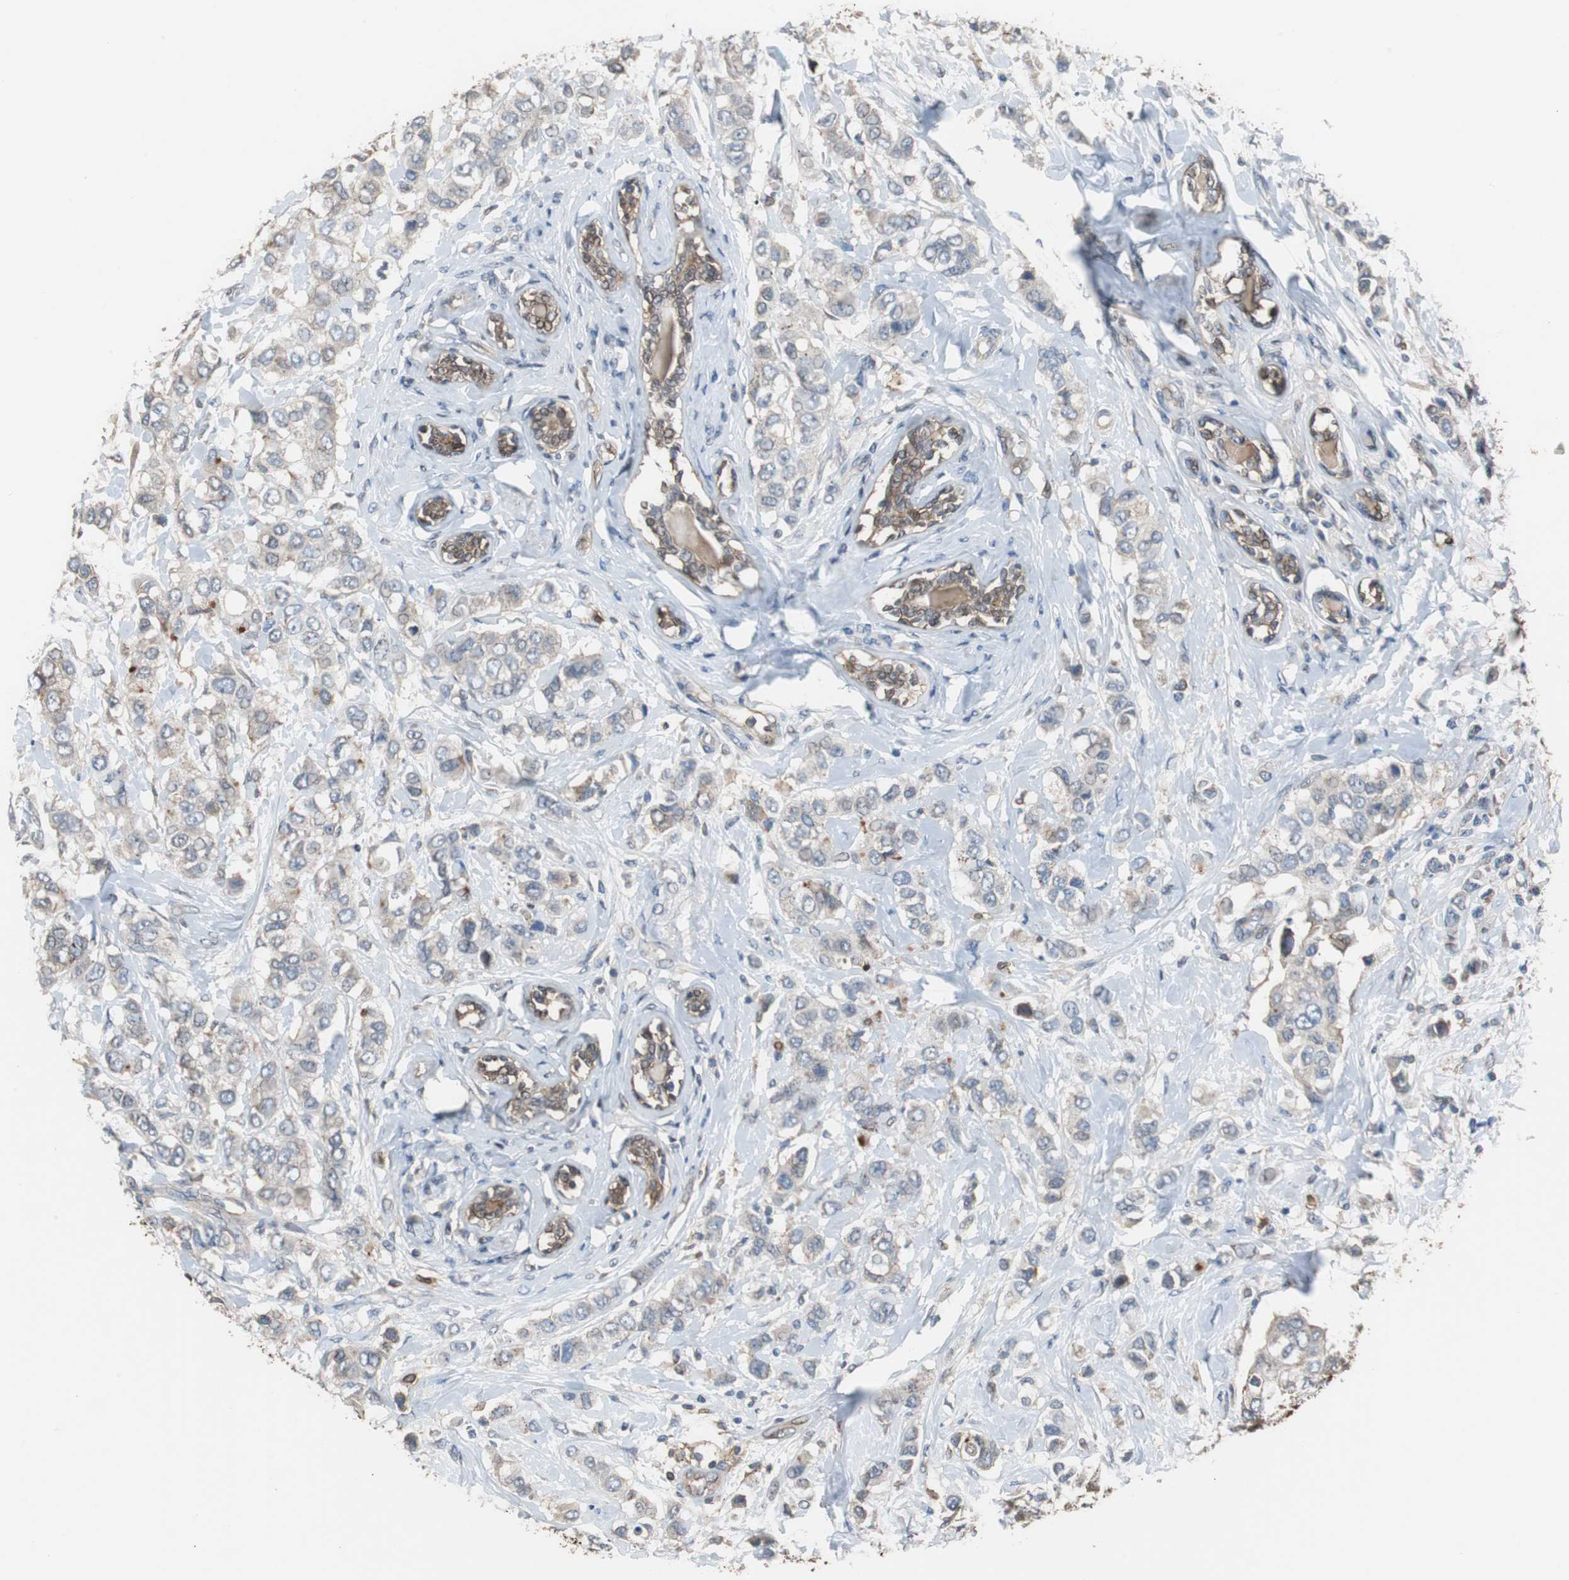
{"staining": {"intensity": "weak", "quantity": "25%-75%", "location": "cytoplasmic/membranous"}, "tissue": "breast cancer", "cell_type": "Tumor cells", "image_type": "cancer", "snomed": [{"axis": "morphology", "description": "Duct carcinoma"}, {"axis": "topography", "description": "Breast"}], "caption": "Breast cancer stained for a protein shows weak cytoplasmic/membranous positivity in tumor cells.", "gene": "ANXA4", "patient": {"sex": "female", "age": 50}}